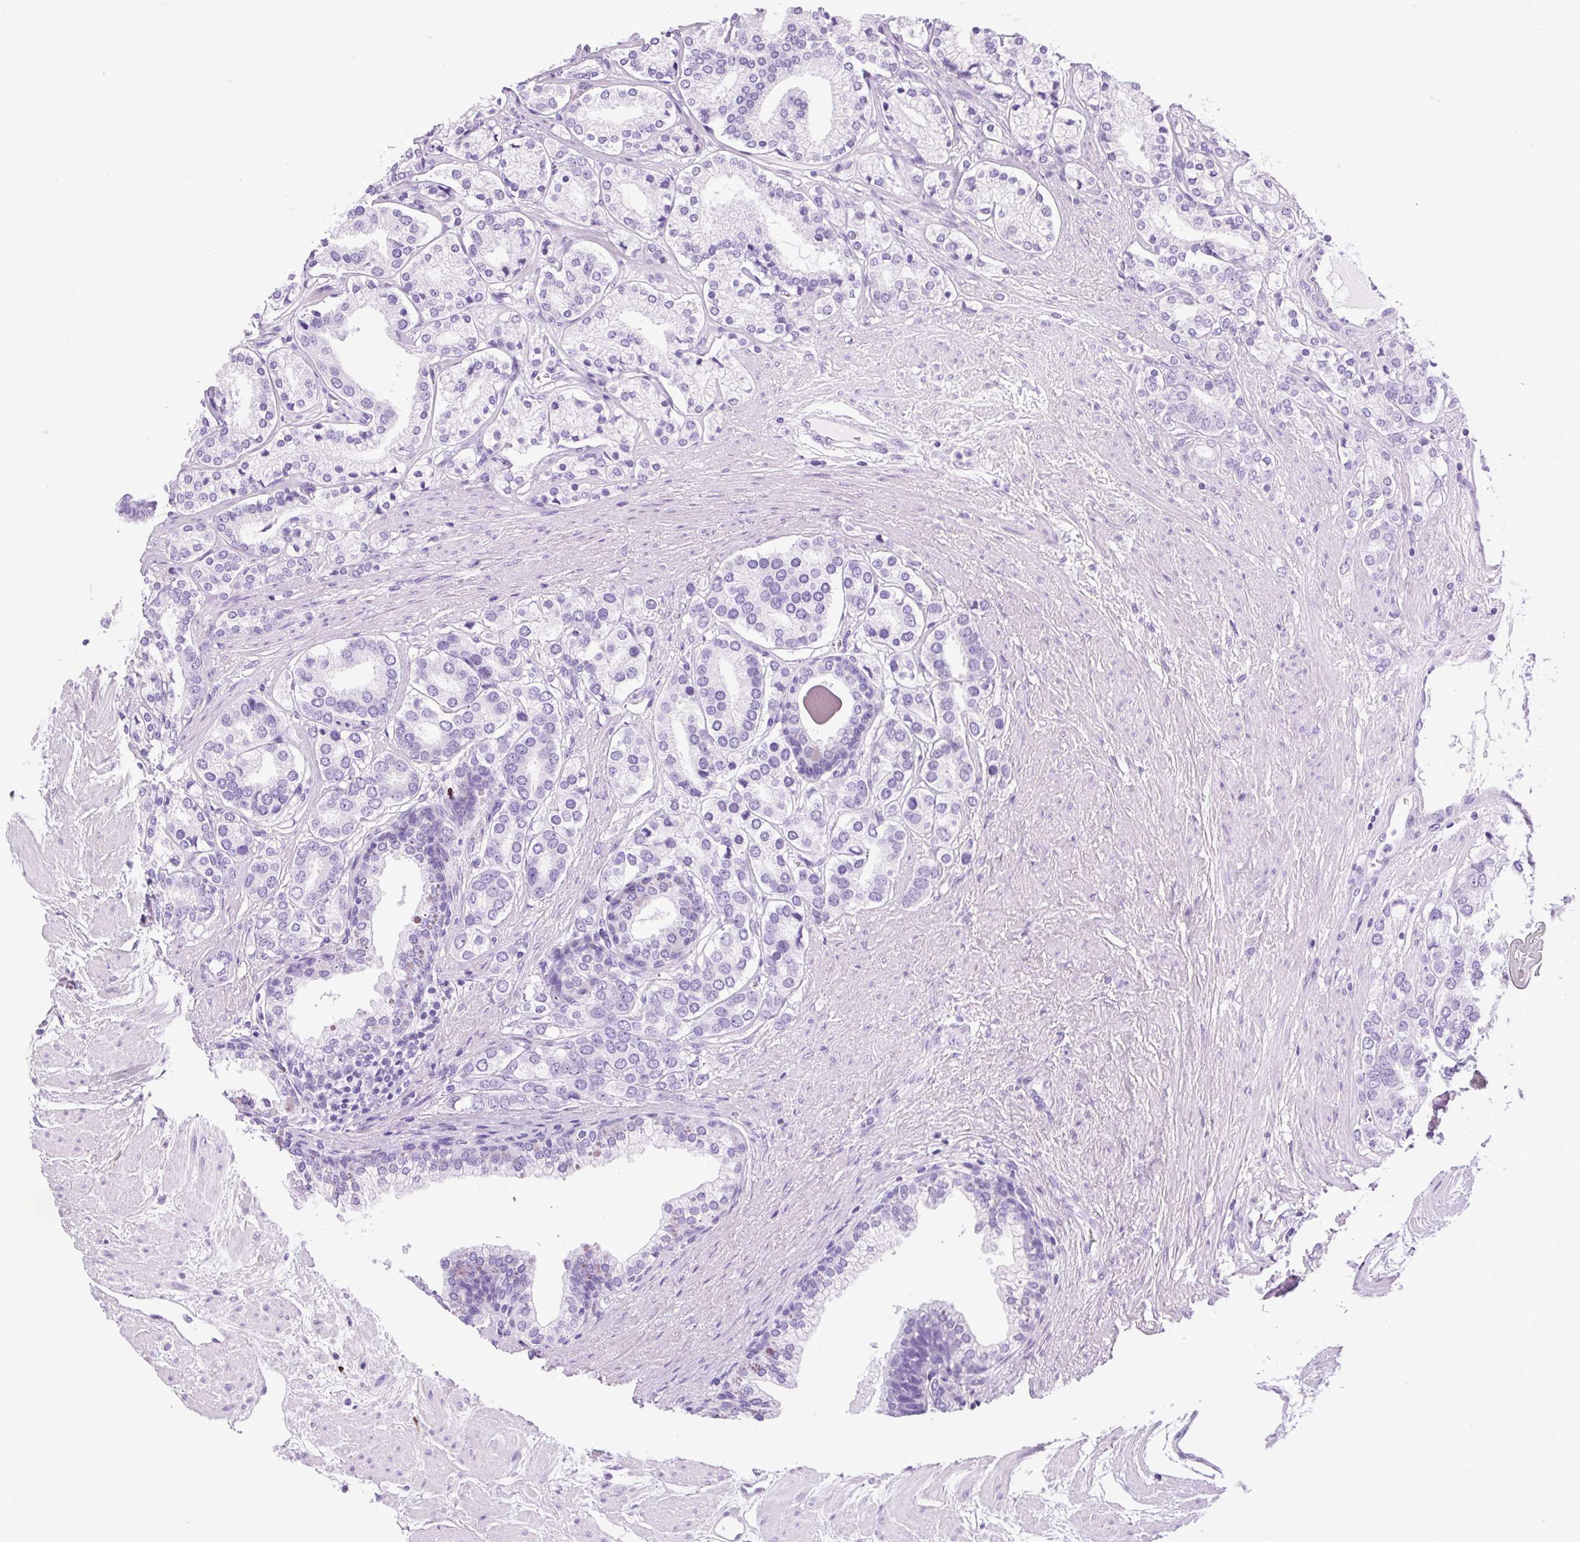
{"staining": {"intensity": "negative", "quantity": "none", "location": "none"}, "tissue": "prostate cancer", "cell_type": "Tumor cells", "image_type": "cancer", "snomed": [{"axis": "morphology", "description": "Adenocarcinoma, High grade"}, {"axis": "topography", "description": "Prostate"}], "caption": "High power microscopy micrograph of an IHC photomicrograph of prostate adenocarcinoma (high-grade), revealing no significant positivity in tumor cells.", "gene": "FABP7", "patient": {"sex": "male", "age": 58}}